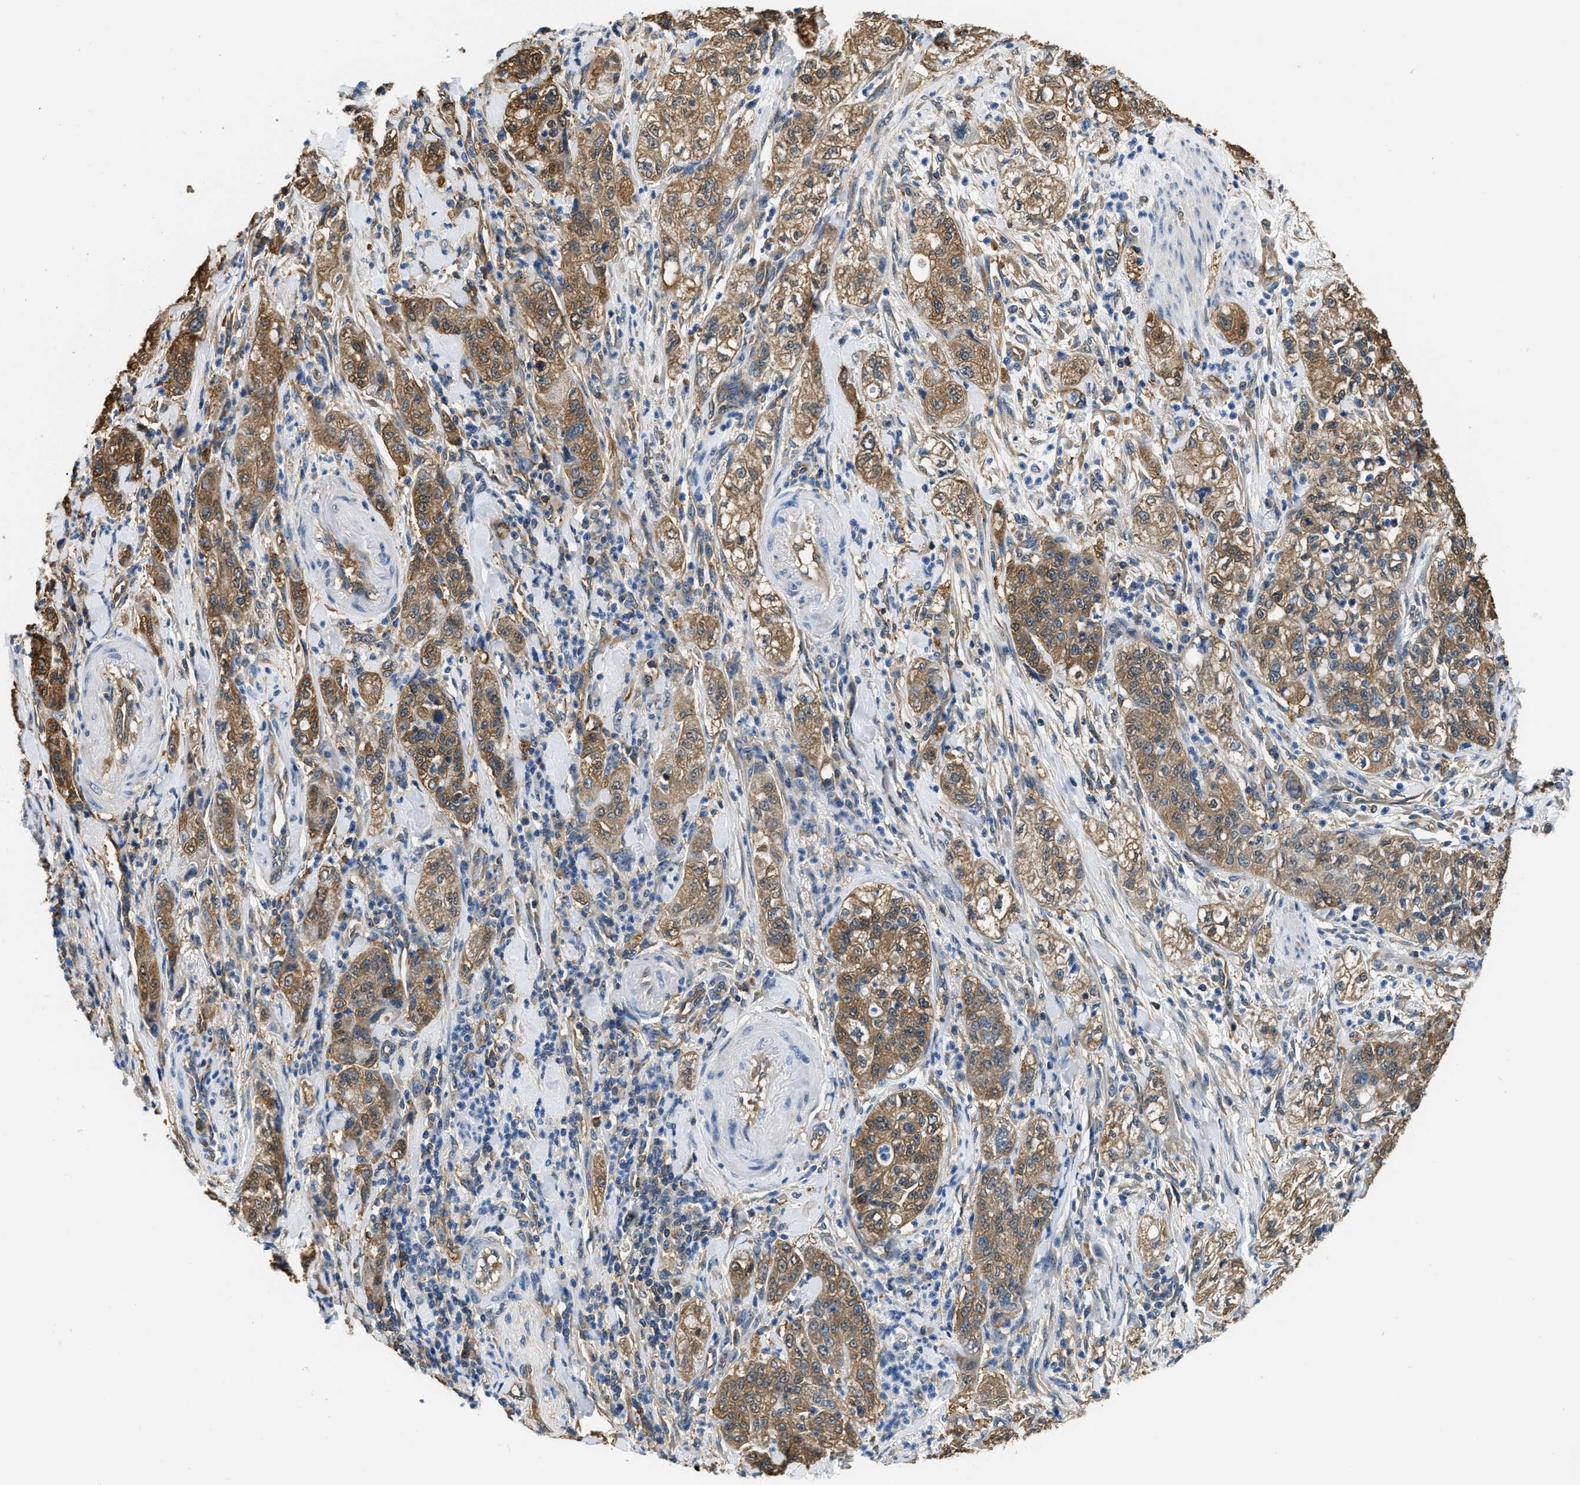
{"staining": {"intensity": "moderate", "quantity": ">75%", "location": "cytoplasmic/membranous"}, "tissue": "pancreatic cancer", "cell_type": "Tumor cells", "image_type": "cancer", "snomed": [{"axis": "morphology", "description": "Adenocarcinoma, NOS"}, {"axis": "topography", "description": "Pancreas"}], "caption": "Immunohistochemistry (IHC) histopathology image of neoplastic tissue: human pancreatic cancer stained using IHC reveals medium levels of moderate protein expression localized specifically in the cytoplasmic/membranous of tumor cells, appearing as a cytoplasmic/membranous brown color.", "gene": "PPP2R1B", "patient": {"sex": "female", "age": 78}}